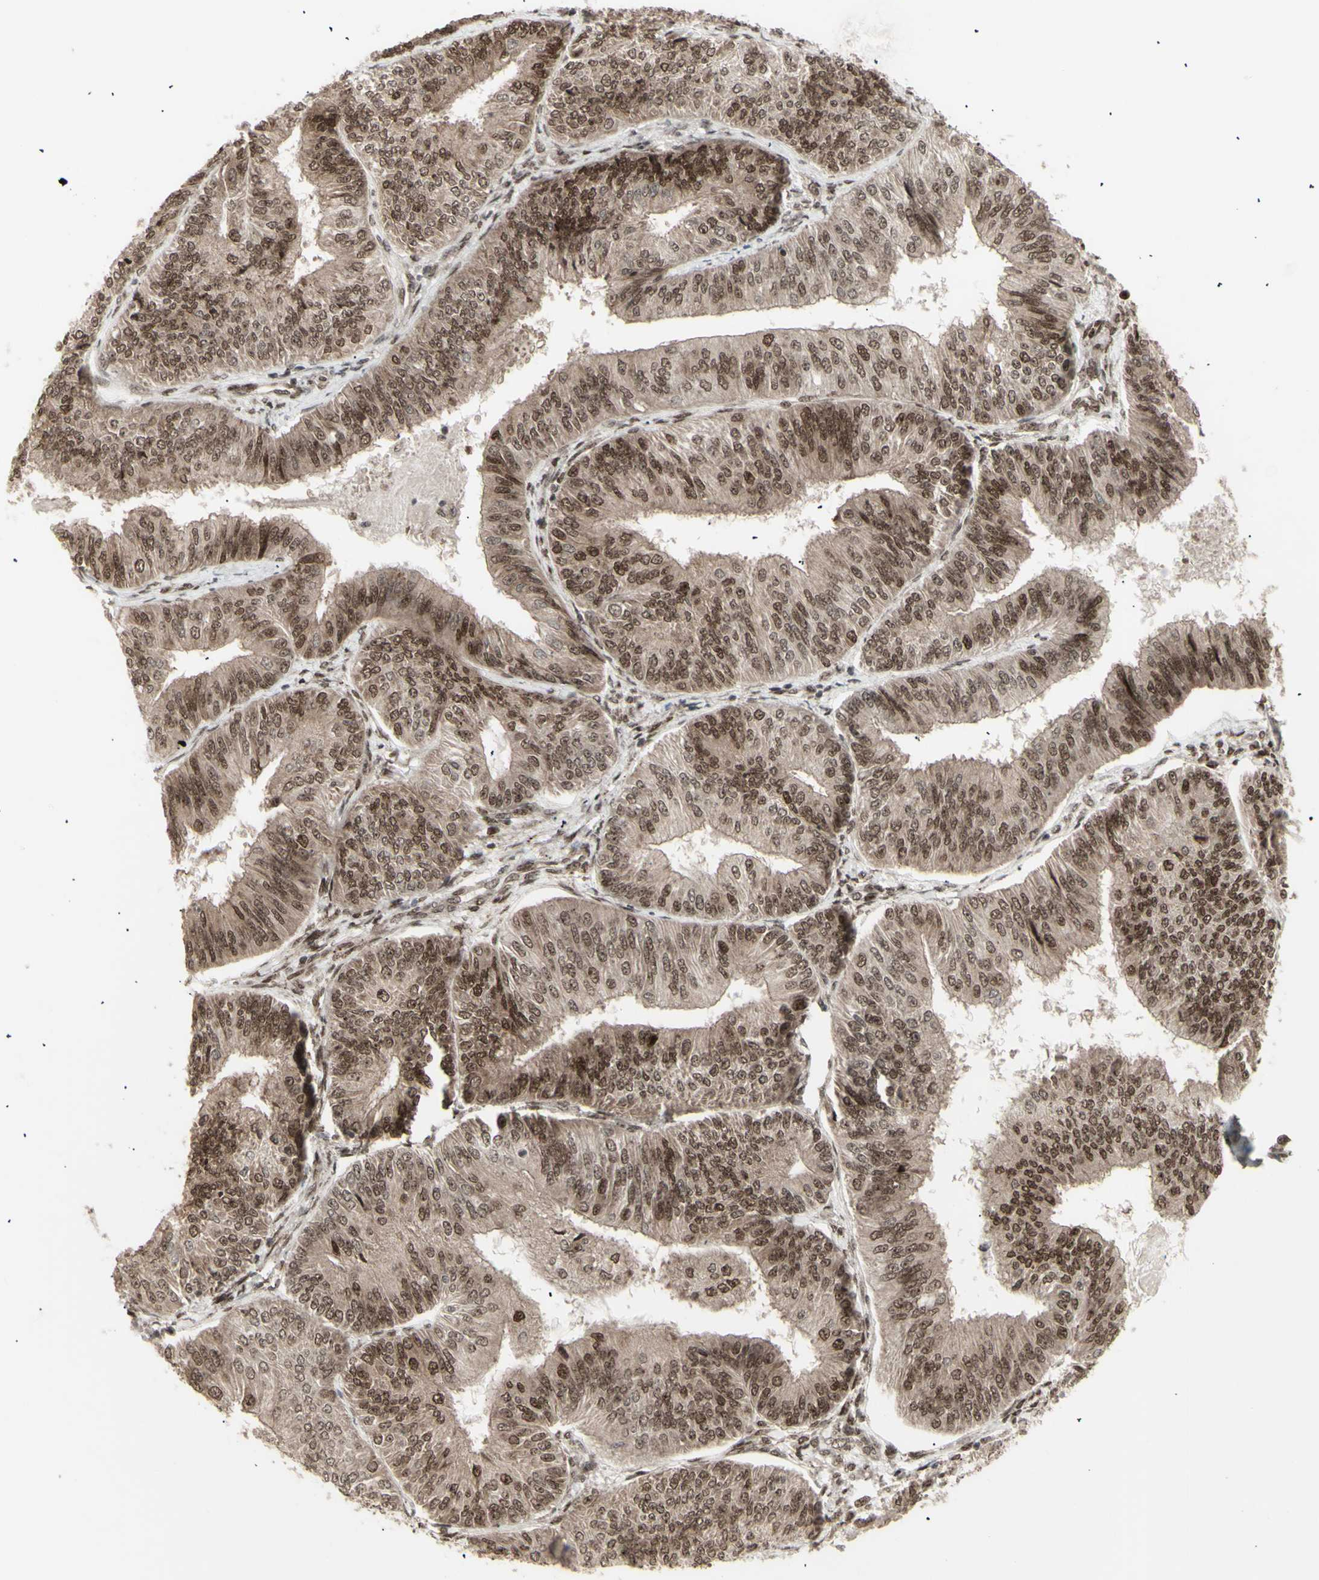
{"staining": {"intensity": "moderate", "quantity": ">75%", "location": "cytoplasmic/membranous,nuclear"}, "tissue": "endometrial cancer", "cell_type": "Tumor cells", "image_type": "cancer", "snomed": [{"axis": "morphology", "description": "Adenocarcinoma, NOS"}, {"axis": "topography", "description": "Endometrium"}], "caption": "An image showing moderate cytoplasmic/membranous and nuclear positivity in about >75% of tumor cells in adenocarcinoma (endometrial), as visualized by brown immunohistochemical staining.", "gene": "CBX1", "patient": {"sex": "female", "age": 58}}